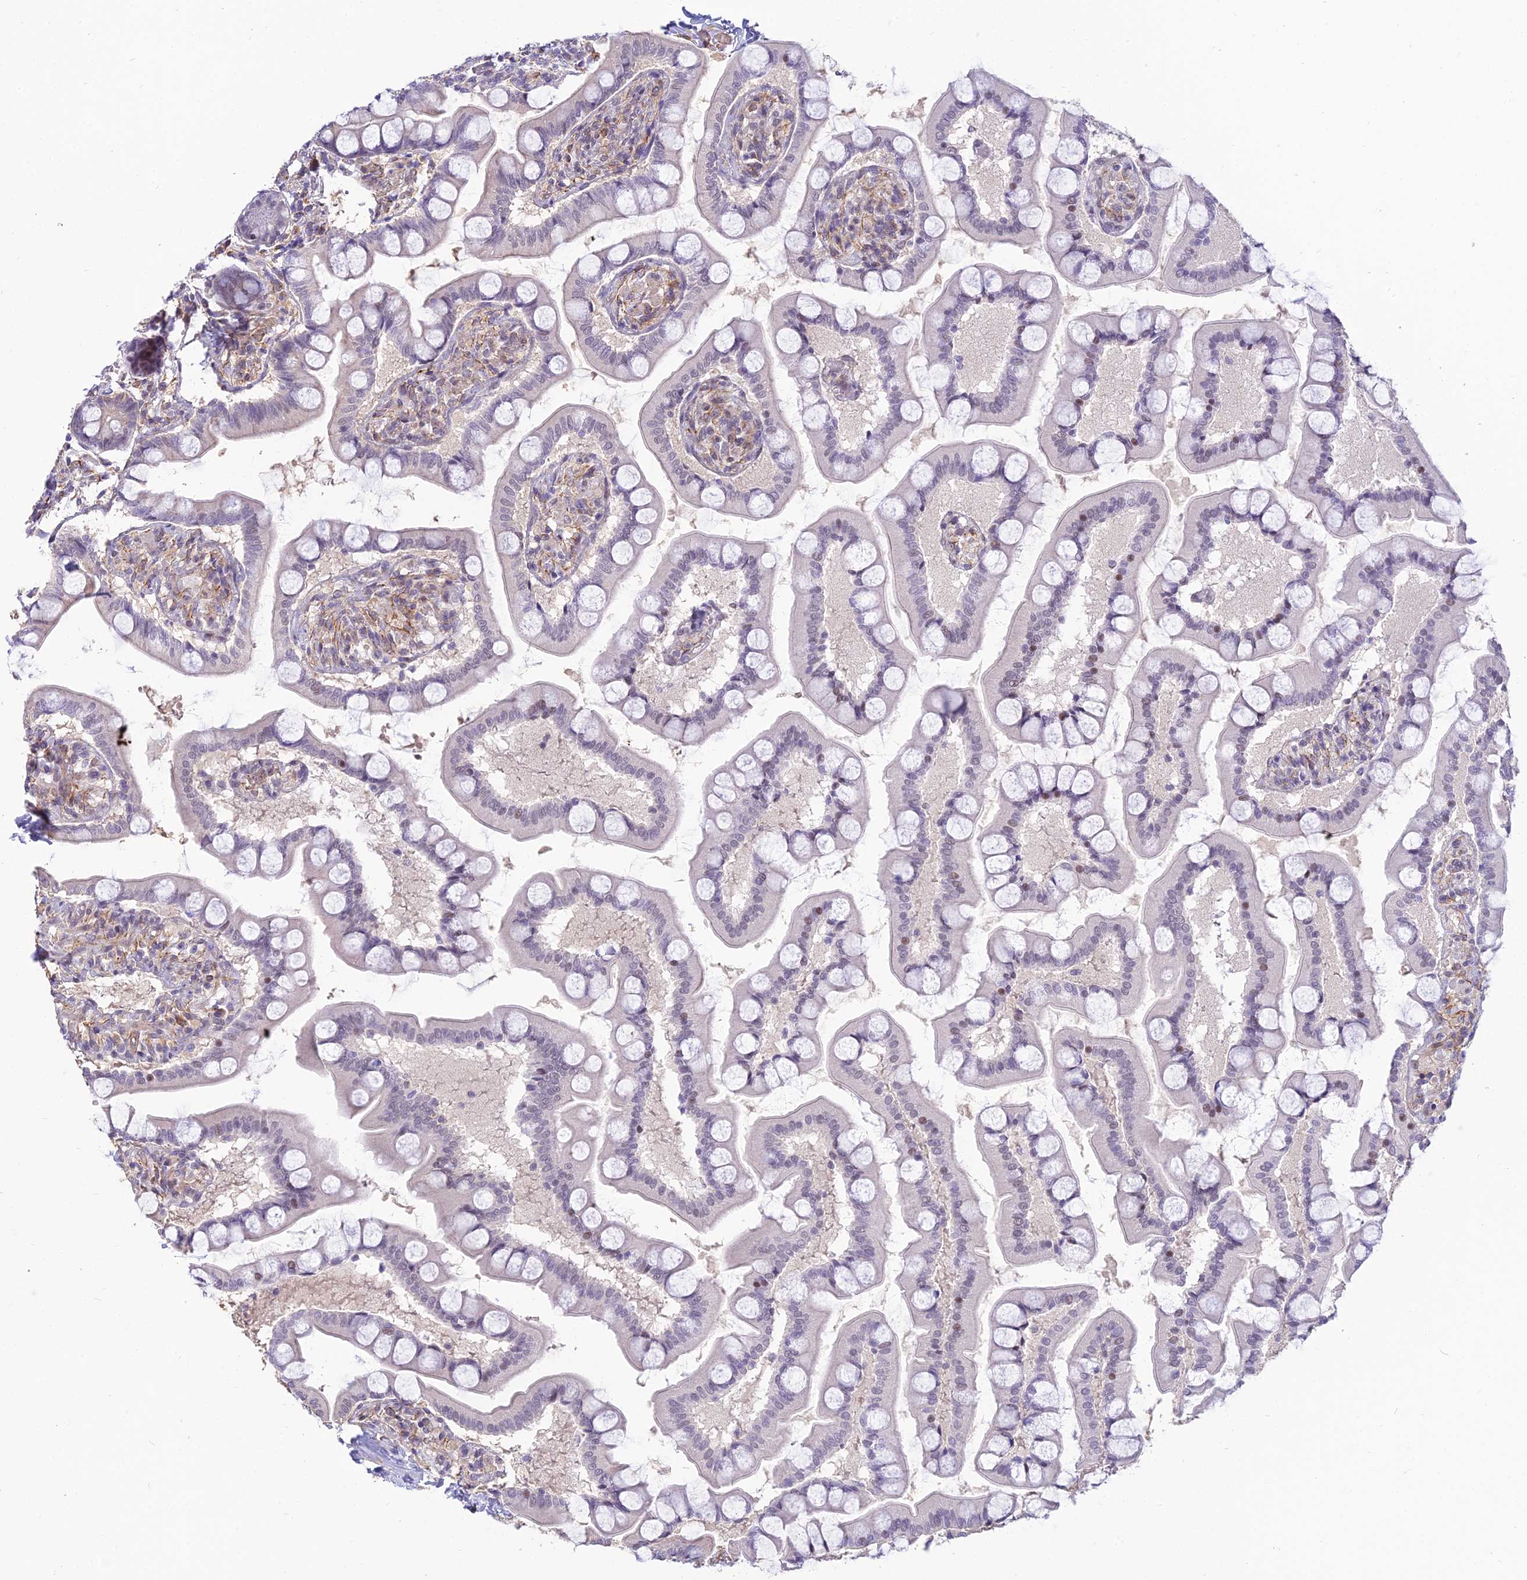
{"staining": {"intensity": "weak", "quantity": "25%-75%", "location": "cytoplasmic/membranous"}, "tissue": "small intestine", "cell_type": "Glandular cells", "image_type": "normal", "snomed": [{"axis": "morphology", "description": "Normal tissue, NOS"}, {"axis": "topography", "description": "Small intestine"}], "caption": "DAB immunohistochemical staining of normal small intestine exhibits weak cytoplasmic/membranous protein expression in about 25%-75% of glandular cells. The protein is shown in brown color, while the nuclei are stained blue.", "gene": "SAPCD2", "patient": {"sex": "male", "age": 41}}